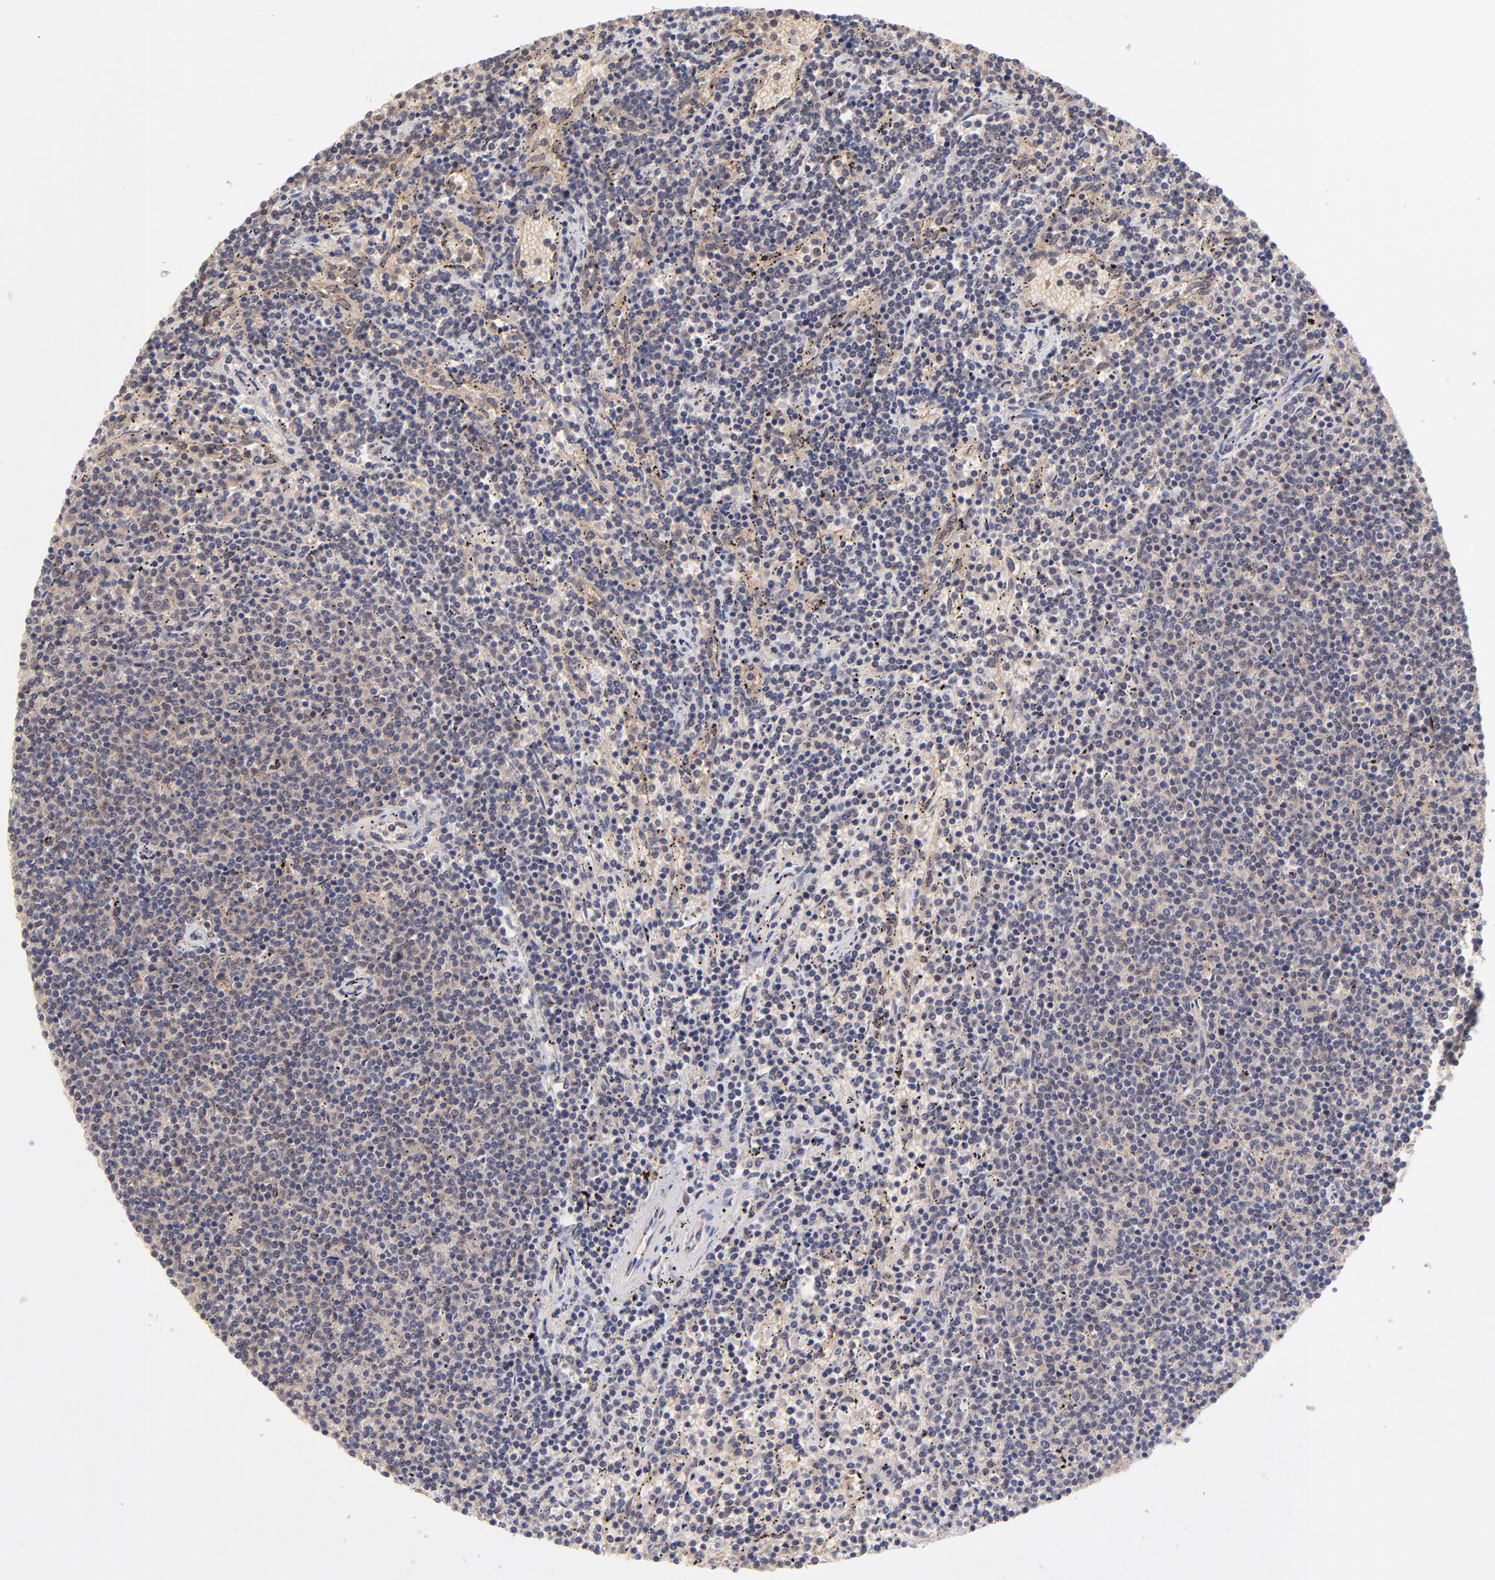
{"staining": {"intensity": "weak", "quantity": "25%-75%", "location": "cytoplasmic/membranous"}, "tissue": "lymphoma", "cell_type": "Tumor cells", "image_type": "cancer", "snomed": [{"axis": "morphology", "description": "Malignant lymphoma, non-Hodgkin's type, Low grade"}, {"axis": "topography", "description": "Spleen"}], "caption": "Immunohistochemical staining of human lymphoma shows low levels of weak cytoplasmic/membranous protein positivity in about 25%-75% of tumor cells.", "gene": "UBE2H", "patient": {"sex": "female", "age": 50}}